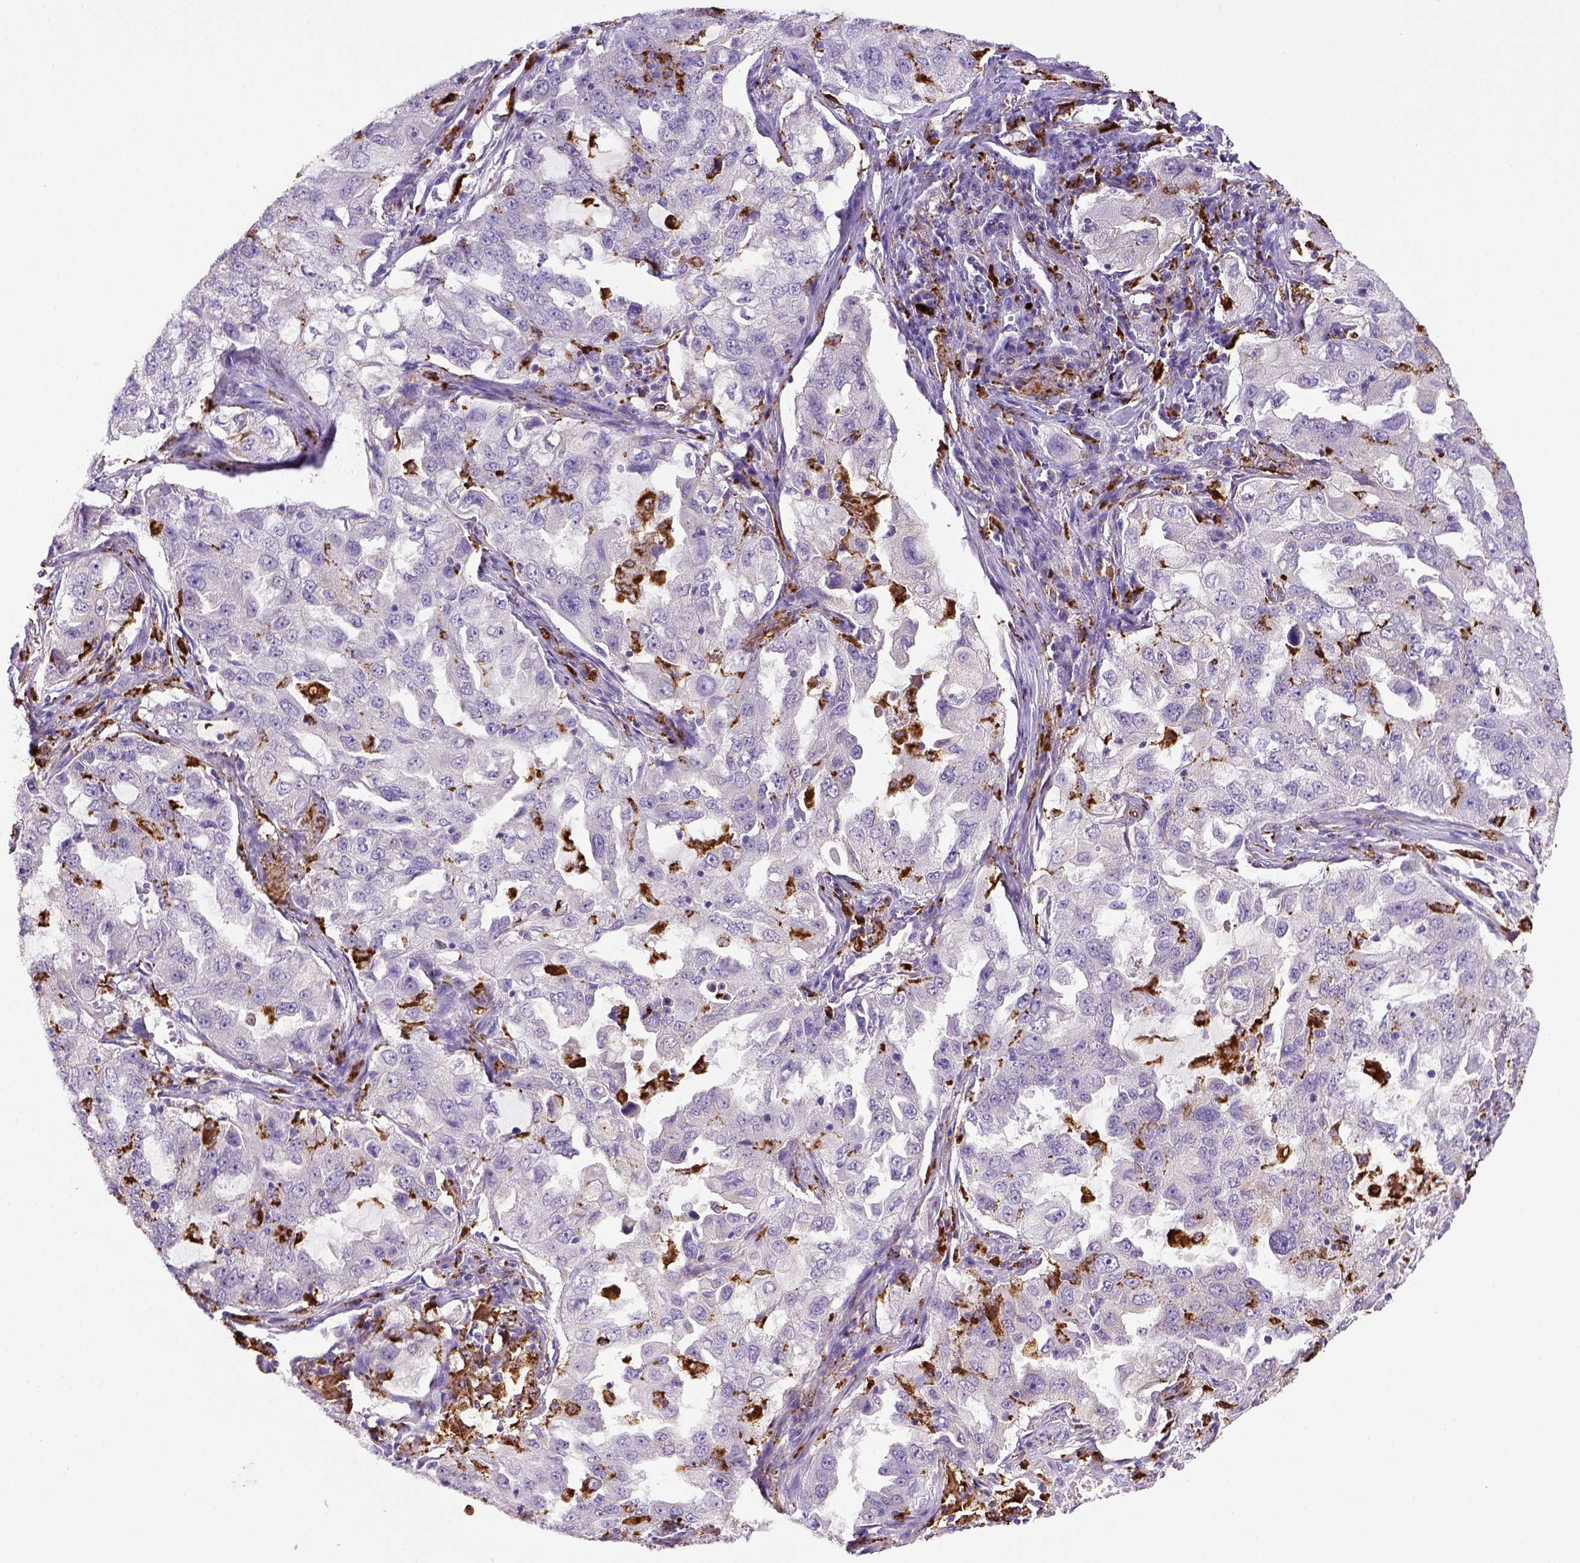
{"staining": {"intensity": "negative", "quantity": "none", "location": "none"}, "tissue": "lung cancer", "cell_type": "Tumor cells", "image_type": "cancer", "snomed": [{"axis": "morphology", "description": "Adenocarcinoma, NOS"}, {"axis": "topography", "description": "Lung"}], "caption": "This is a image of immunohistochemistry staining of adenocarcinoma (lung), which shows no expression in tumor cells. (Brightfield microscopy of DAB (3,3'-diaminobenzidine) IHC at high magnification).", "gene": "CD68", "patient": {"sex": "female", "age": 61}}